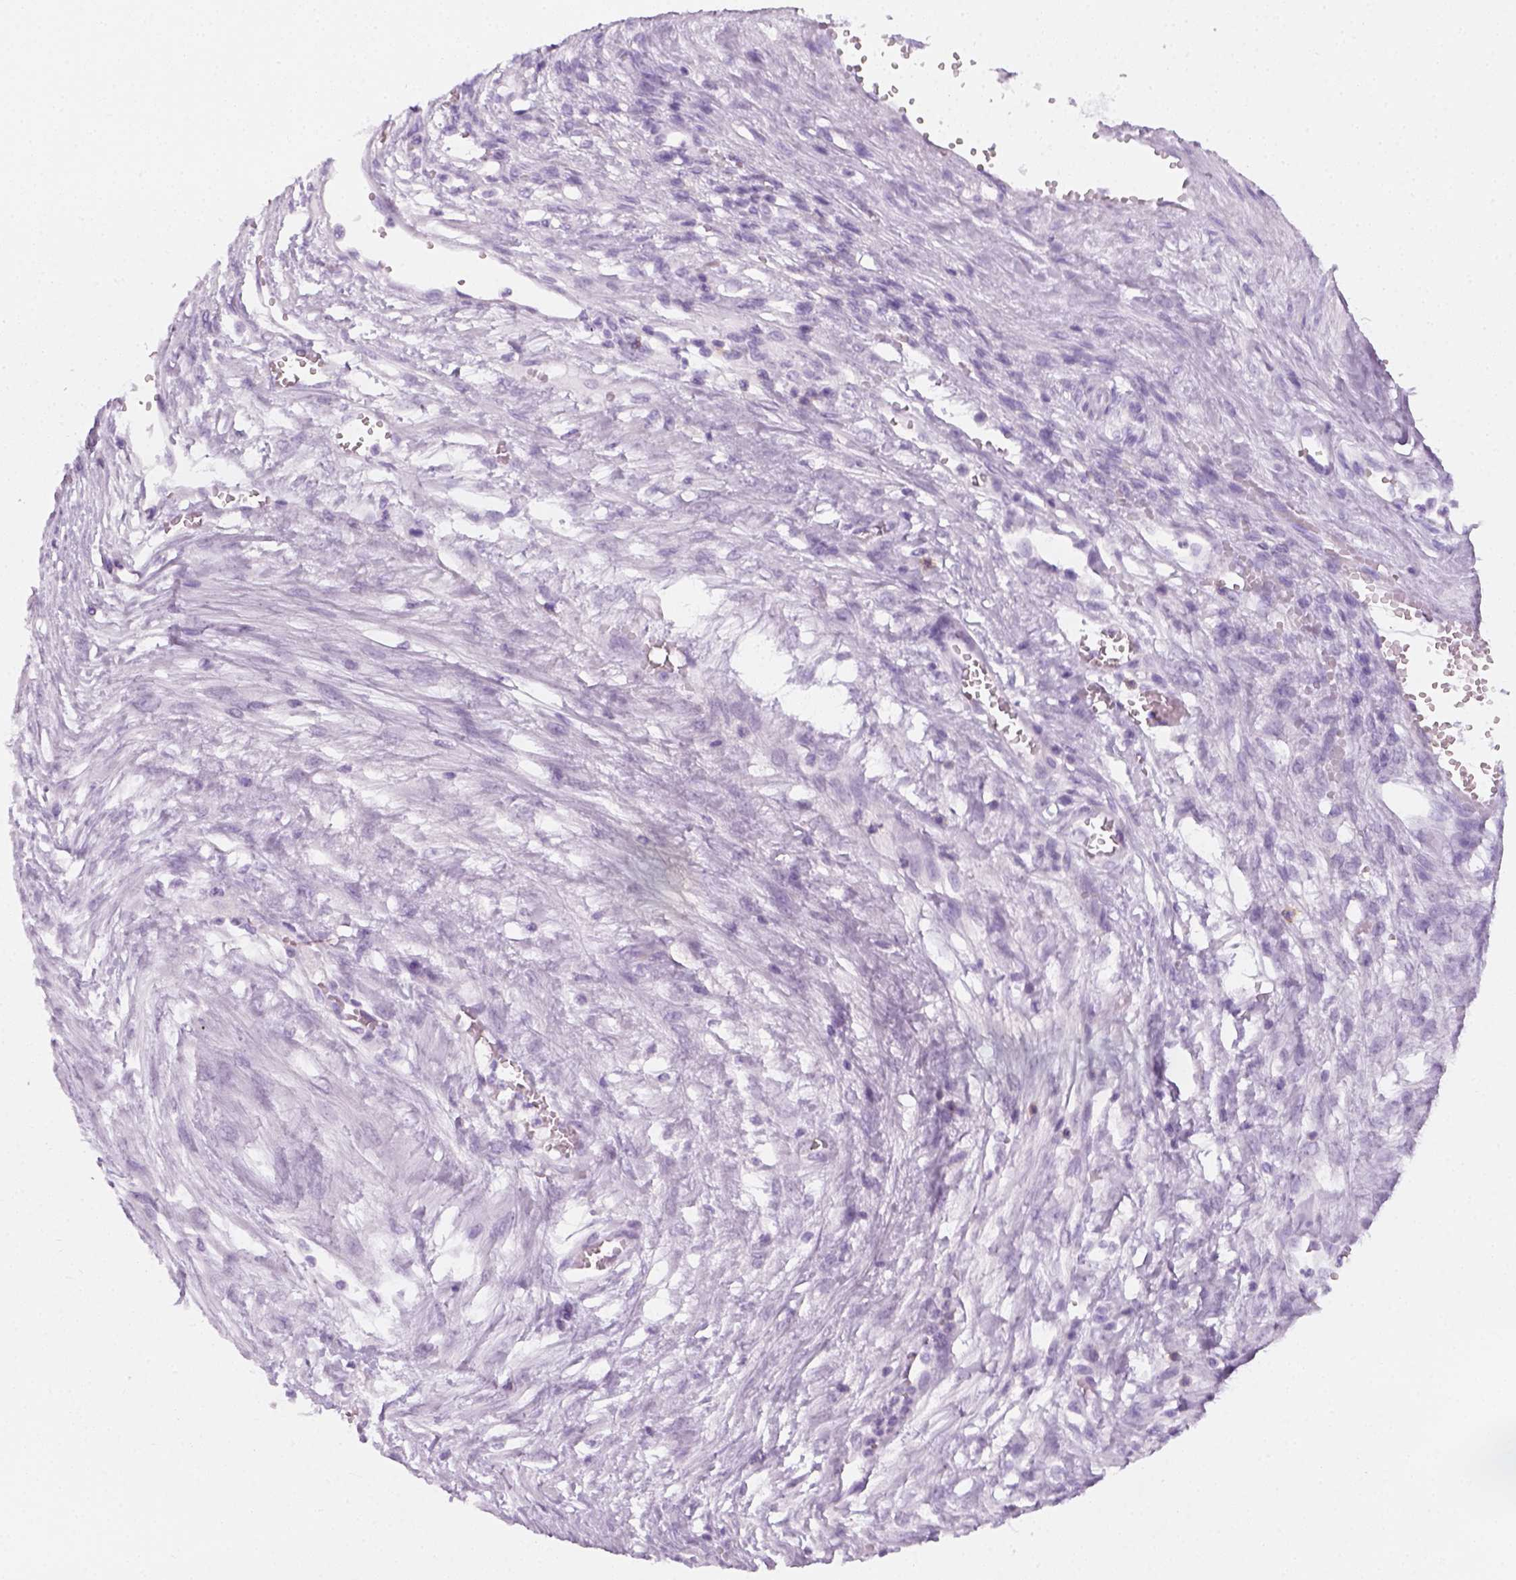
{"staining": {"intensity": "negative", "quantity": "none", "location": "none"}, "tissue": "ovarian cancer", "cell_type": "Tumor cells", "image_type": "cancer", "snomed": [{"axis": "morphology", "description": "Cystadenocarcinoma, serous, NOS"}, {"axis": "topography", "description": "Ovary"}], "caption": "The image reveals no staining of tumor cells in ovarian cancer.", "gene": "AQP3", "patient": {"sex": "female", "age": 56}}